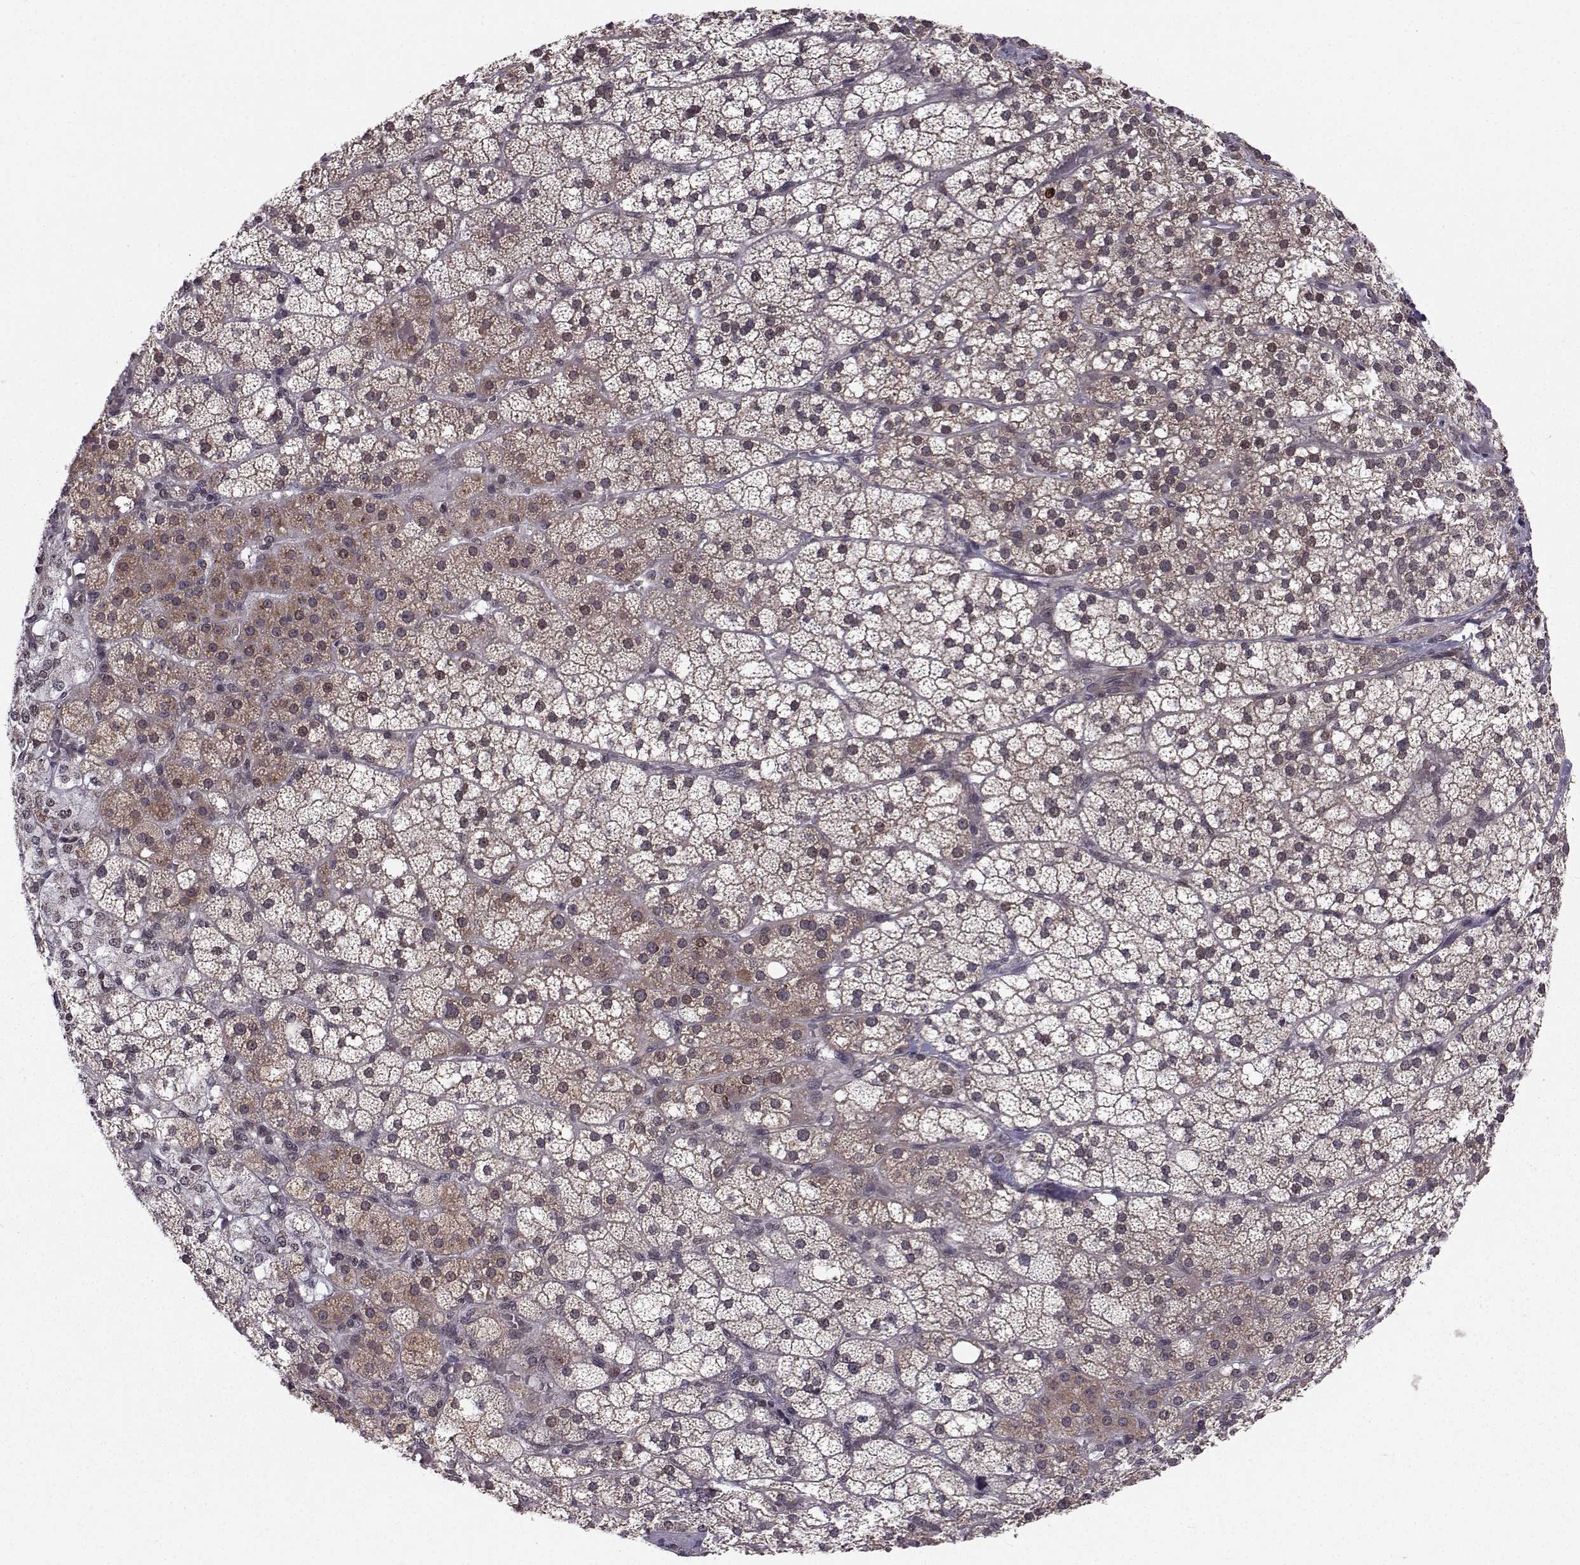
{"staining": {"intensity": "moderate", "quantity": "<25%", "location": "cytoplasmic/membranous"}, "tissue": "adrenal gland", "cell_type": "Glandular cells", "image_type": "normal", "snomed": [{"axis": "morphology", "description": "Normal tissue, NOS"}, {"axis": "topography", "description": "Adrenal gland"}], "caption": "High-magnification brightfield microscopy of benign adrenal gland stained with DAB (3,3'-diaminobenzidine) (brown) and counterstained with hematoxylin (blue). glandular cells exhibit moderate cytoplasmic/membranous positivity is present in approximately<25% of cells.", "gene": "PKN2", "patient": {"sex": "male", "age": 53}}